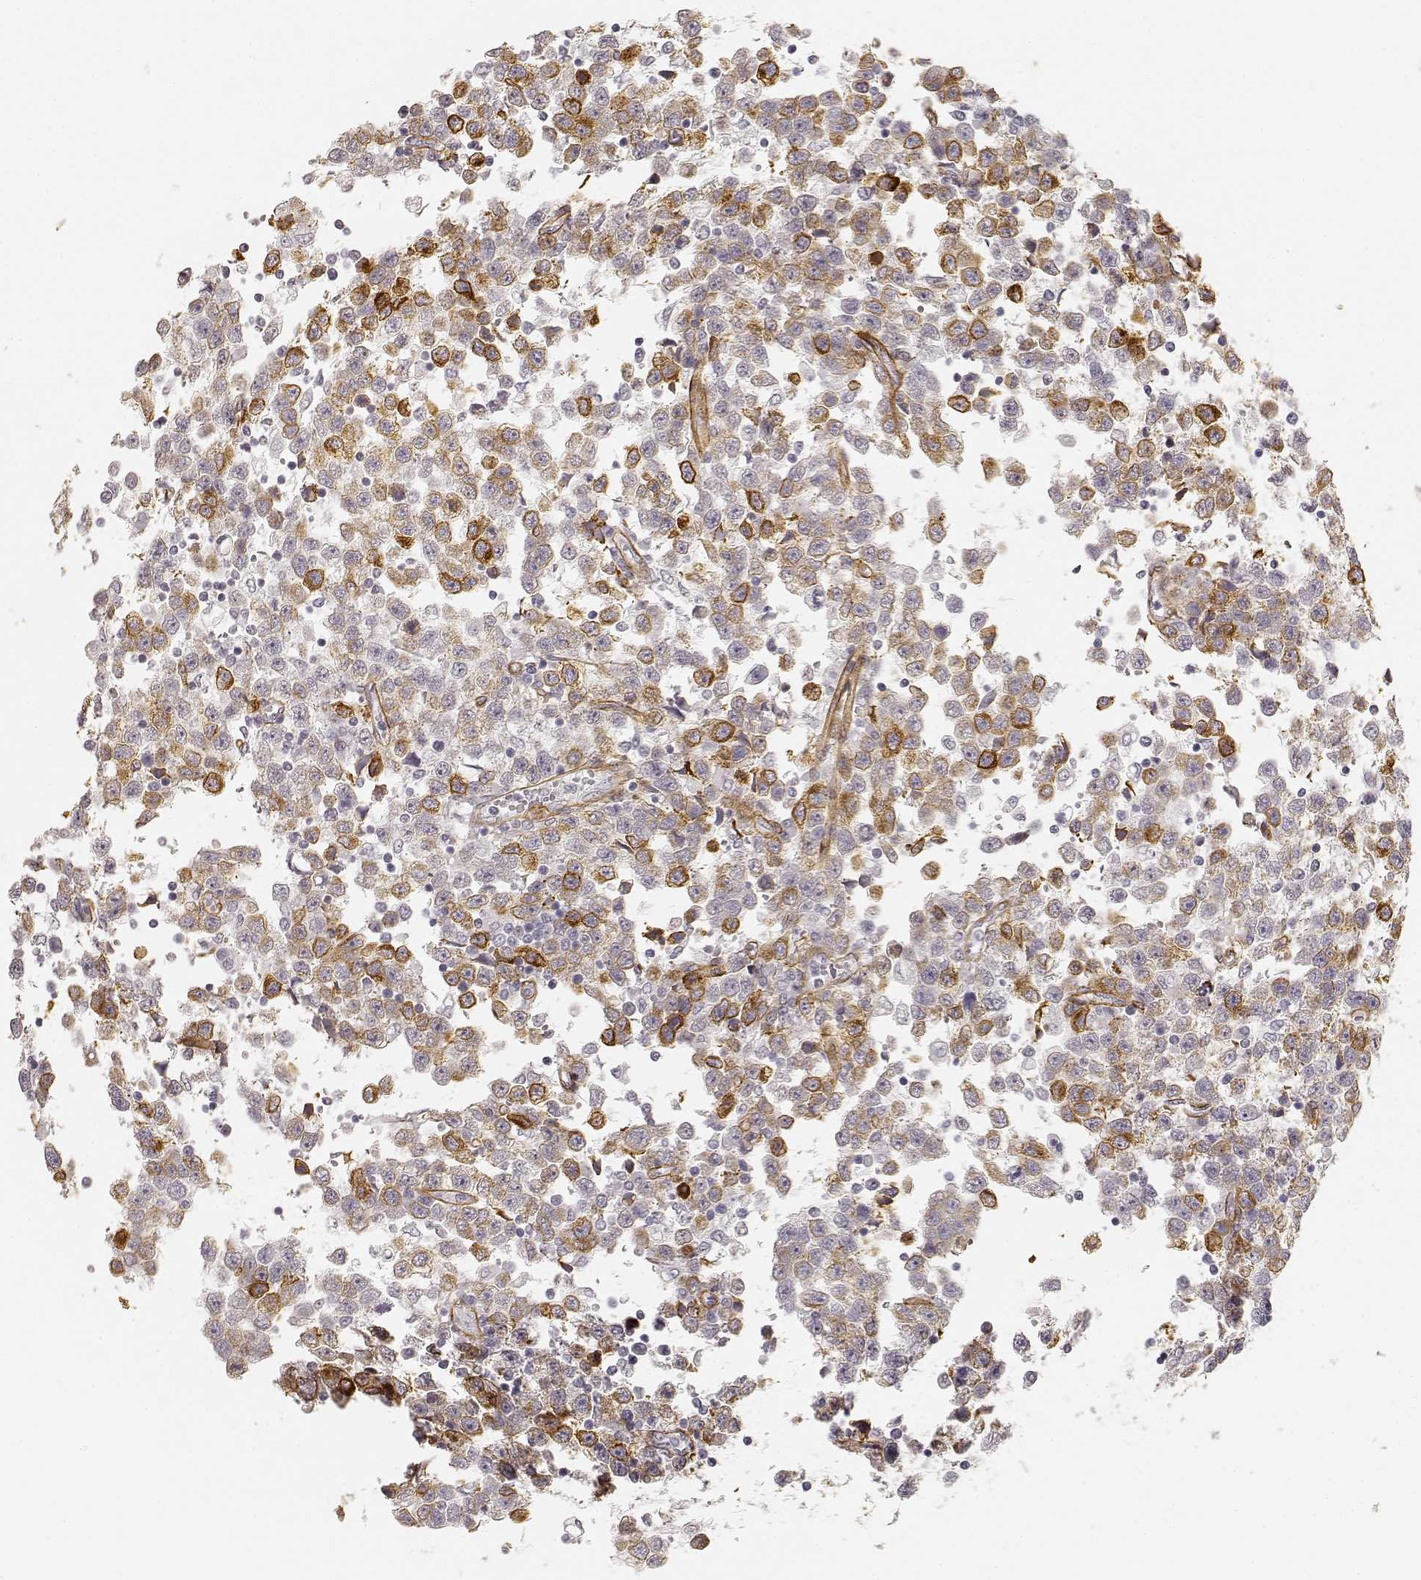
{"staining": {"intensity": "strong", "quantity": "<25%", "location": "cytoplasmic/membranous"}, "tissue": "testis cancer", "cell_type": "Tumor cells", "image_type": "cancer", "snomed": [{"axis": "morphology", "description": "Seminoma, NOS"}, {"axis": "topography", "description": "Testis"}], "caption": "Strong cytoplasmic/membranous expression is seen in about <25% of tumor cells in seminoma (testis).", "gene": "LAMA4", "patient": {"sex": "male", "age": 34}}